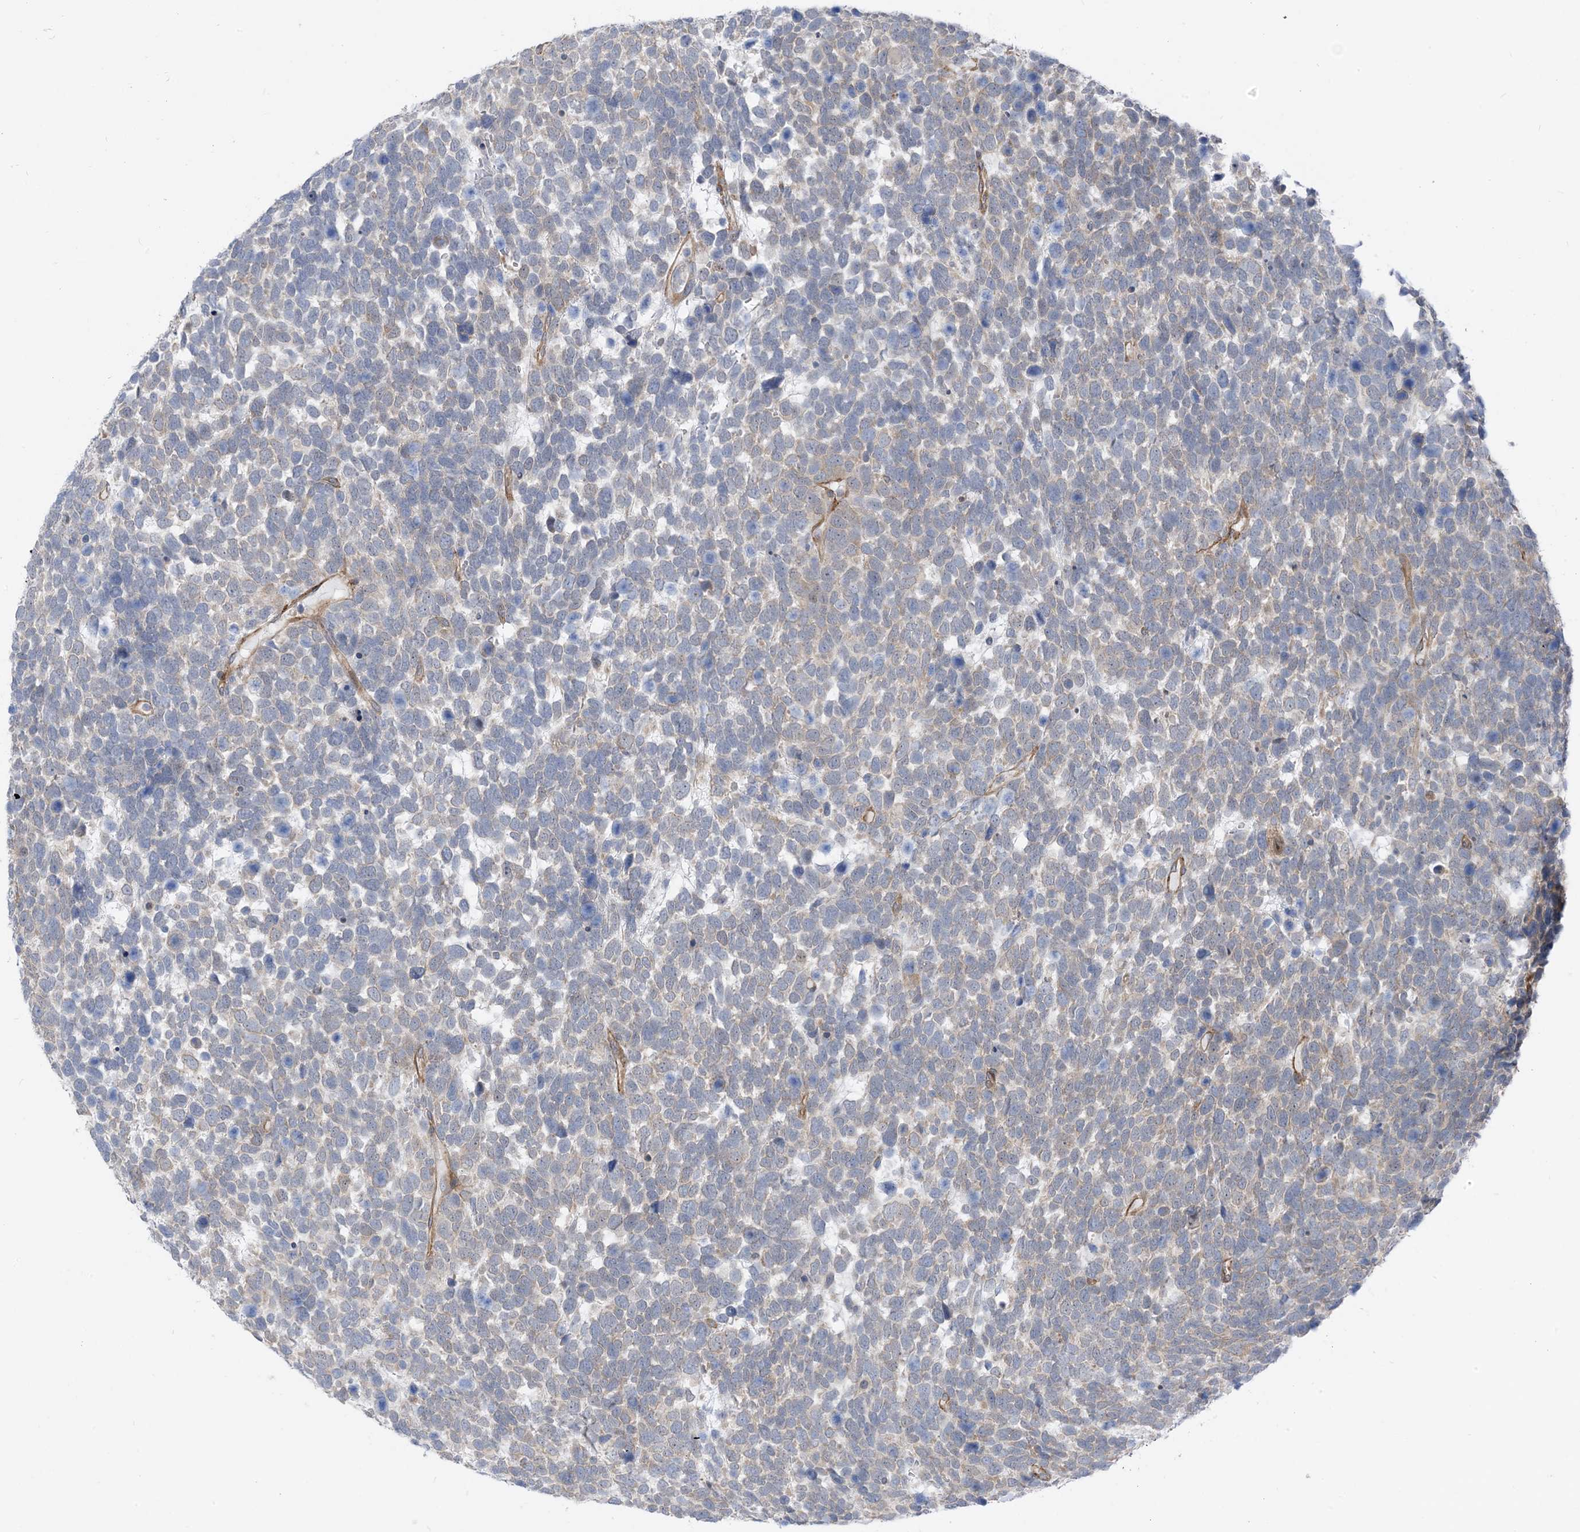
{"staining": {"intensity": "weak", "quantity": "<25%", "location": "cytoplasmic/membranous"}, "tissue": "urothelial cancer", "cell_type": "Tumor cells", "image_type": "cancer", "snomed": [{"axis": "morphology", "description": "Urothelial carcinoma, High grade"}, {"axis": "topography", "description": "Urinary bladder"}], "caption": "Tumor cells show no significant staining in urothelial cancer. The staining was performed using DAB (3,3'-diaminobenzidine) to visualize the protein expression in brown, while the nuclei were stained in blue with hematoxylin (Magnification: 20x).", "gene": "PLEKHA3", "patient": {"sex": "female", "age": 82}}